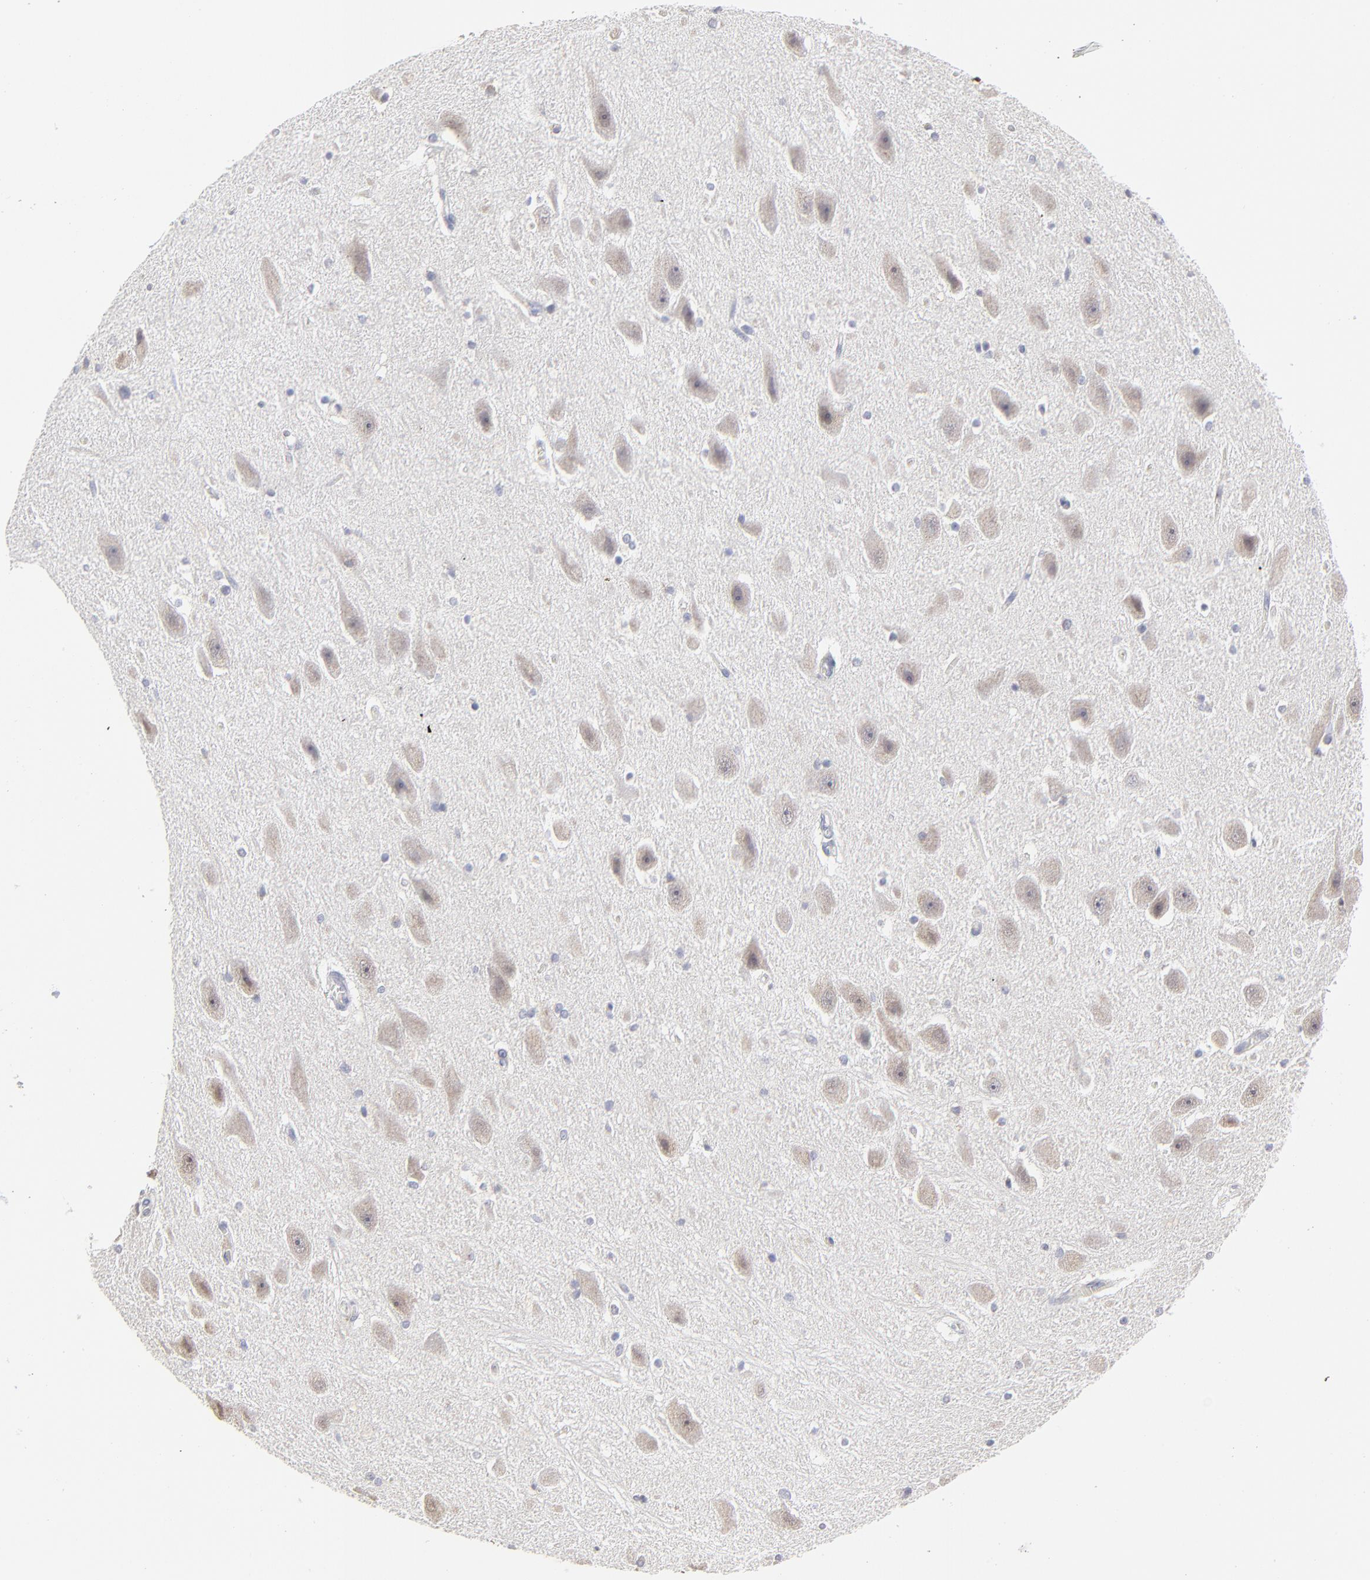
{"staining": {"intensity": "weak", "quantity": "<25%", "location": "cytoplasmic/membranous"}, "tissue": "hippocampus", "cell_type": "Glial cells", "image_type": "normal", "snomed": [{"axis": "morphology", "description": "Normal tissue, NOS"}, {"axis": "topography", "description": "Hippocampus"}], "caption": "An image of hippocampus stained for a protein shows no brown staining in glial cells.", "gene": "NCAPH", "patient": {"sex": "female", "age": 19}}